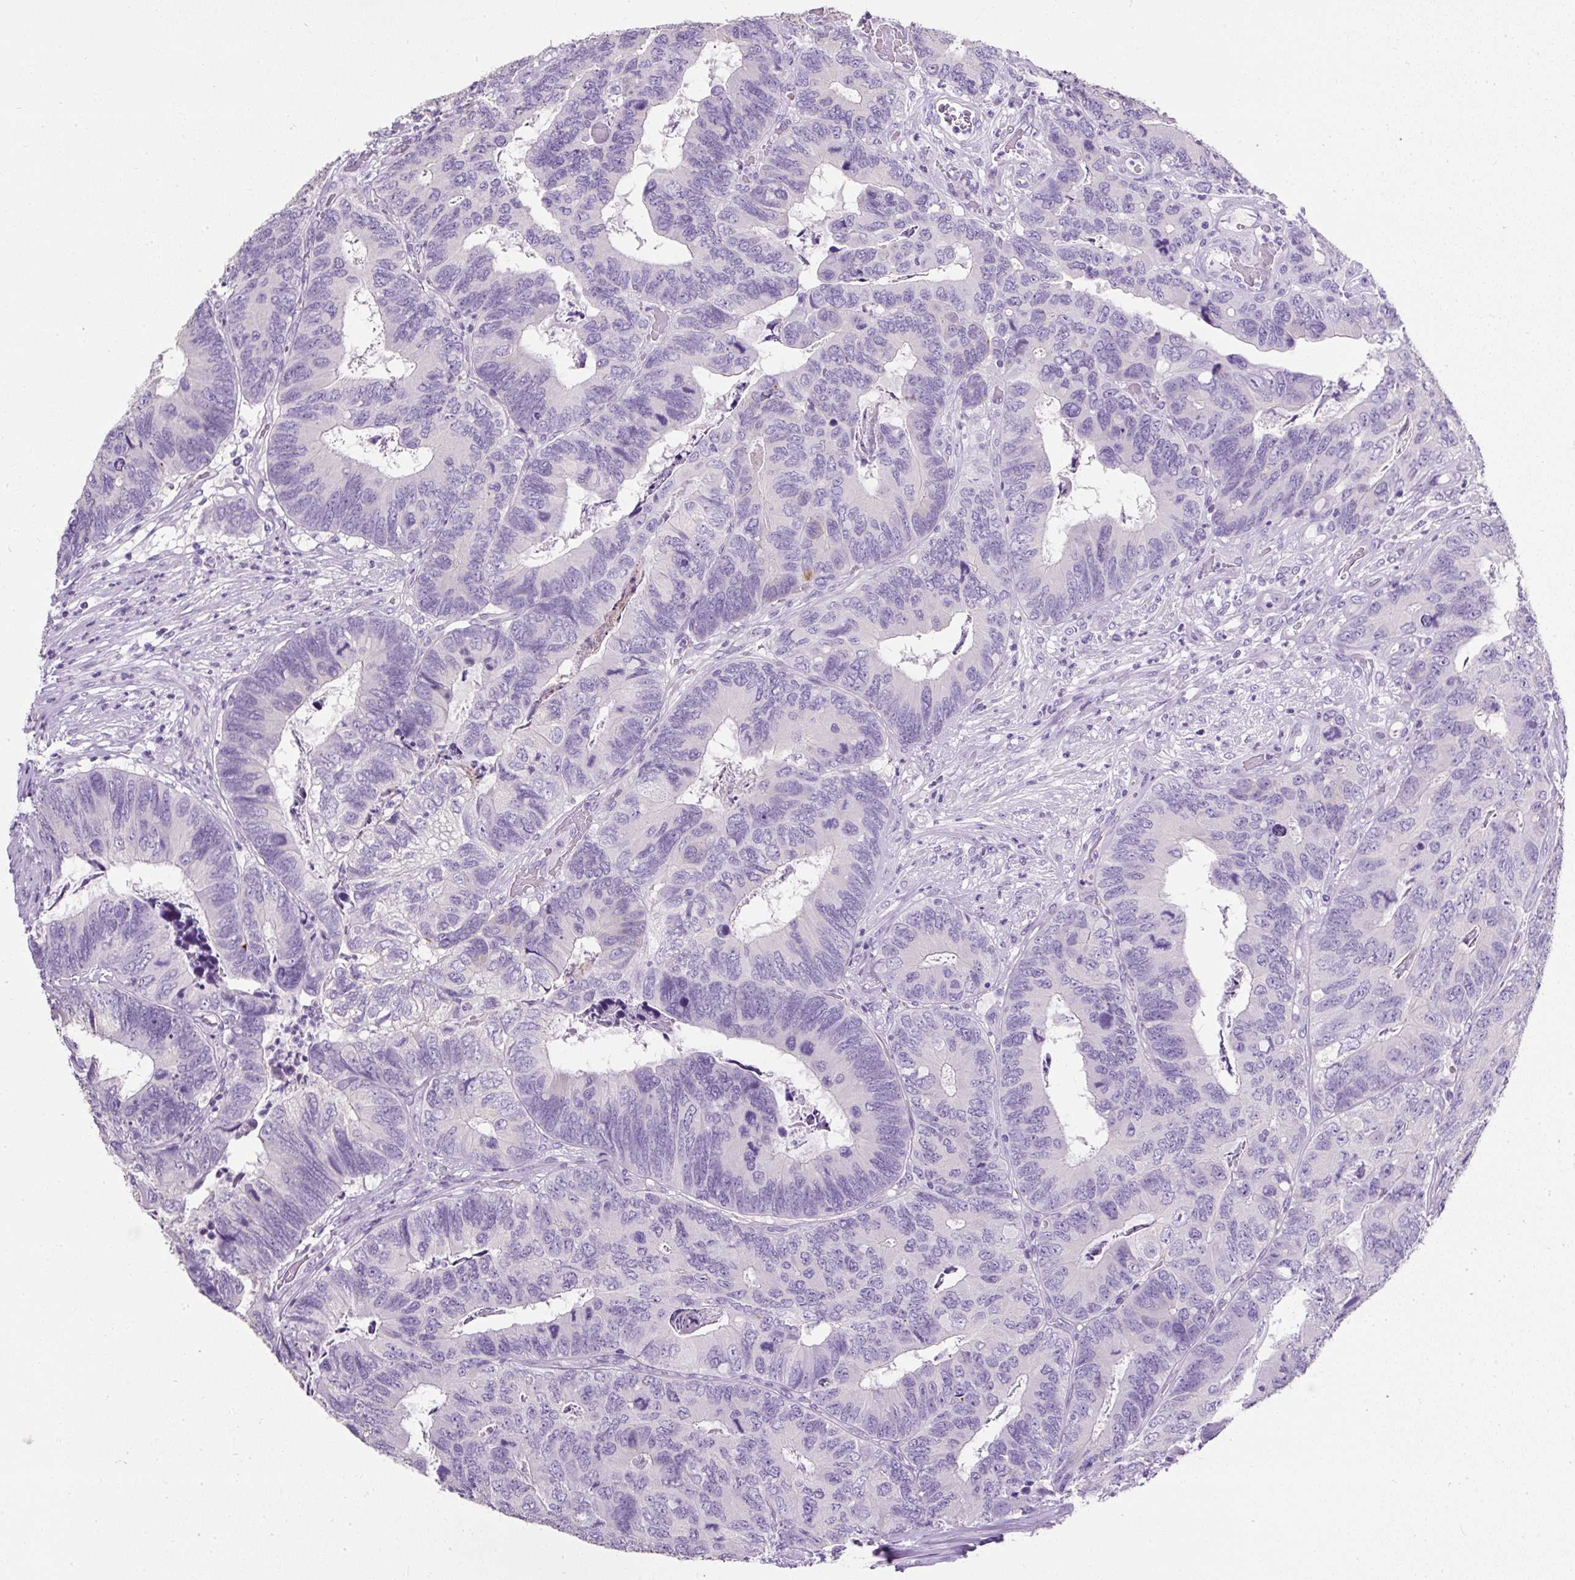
{"staining": {"intensity": "negative", "quantity": "none", "location": "none"}, "tissue": "colorectal cancer", "cell_type": "Tumor cells", "image_type": "cancer", "snomed": [{"axis": "morphology", "description": "Adenocarcinoma, NOS"}, {"axis": "topography", "description": "Colon"}], "caption": "A photomicrograph of human colorectal cancer (adenocarcinoma) is negative for staining in tumor cells.", "gene": "C2CD4C", "patient": {"sex": "female", "age": 67}}